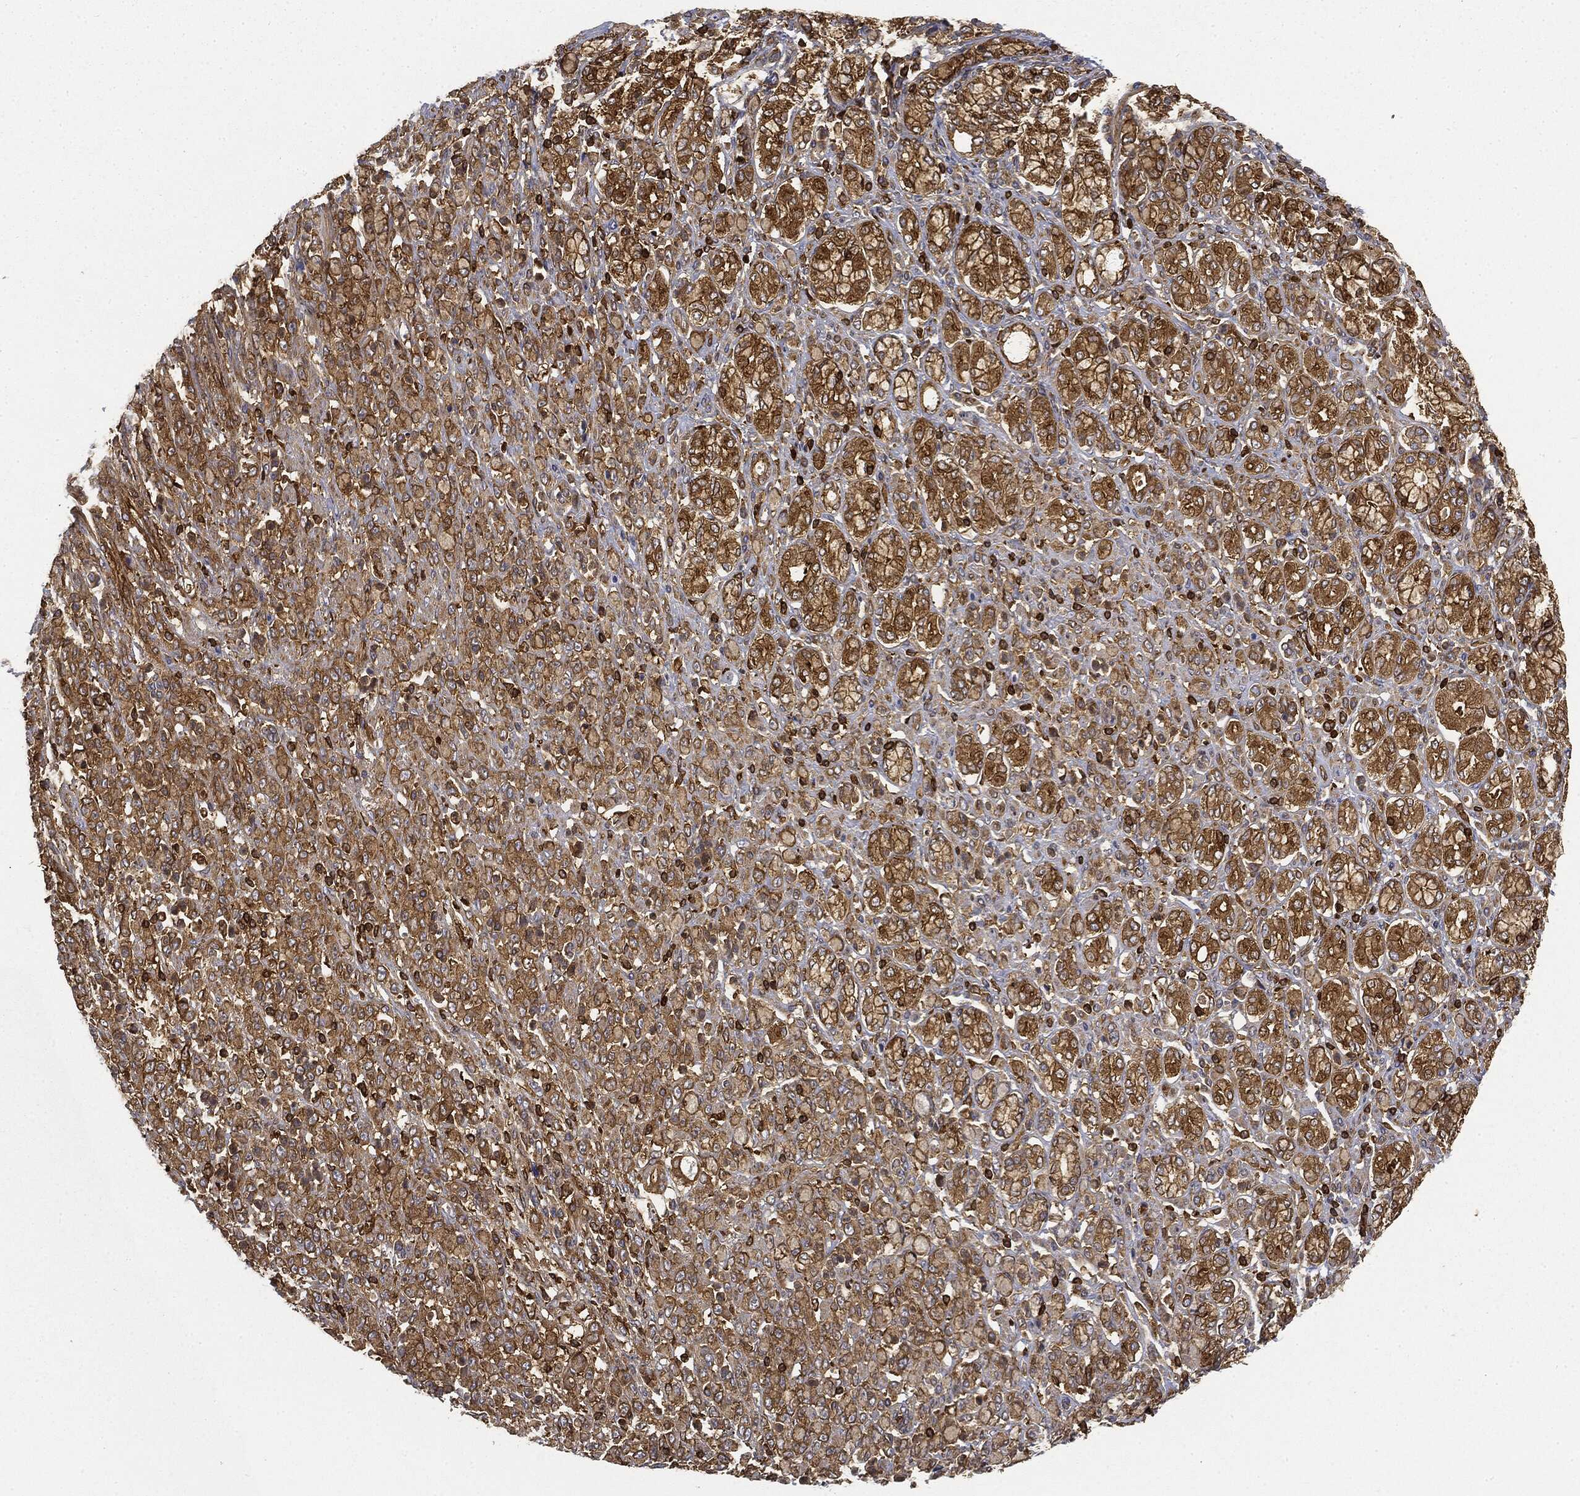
{"staining": {"intensity": "moderate", "quantity": ">75%", "location": "cytoplasmic/membranous"}, "tissue": "stomach cancer", "cell_type": "Tumor cells", "image_type": "cancer", "snomed": [{"axis": "morphology", "description": "Normal tissue, NOS"}, {"axis": "morphology", "description": "Adenocarcinoma, NOS"}, {"axis": "topography", "description": "Stomach"}], "caption": "This micrograph reveals immunohistochemistry staining of stomach adenocarcinoma, with medium moderate cytoplasmic/membranous staining in approximately >75% of tumor cells.", "gene": "WDR1", "patient": {"sex": "female", "age": 79}}